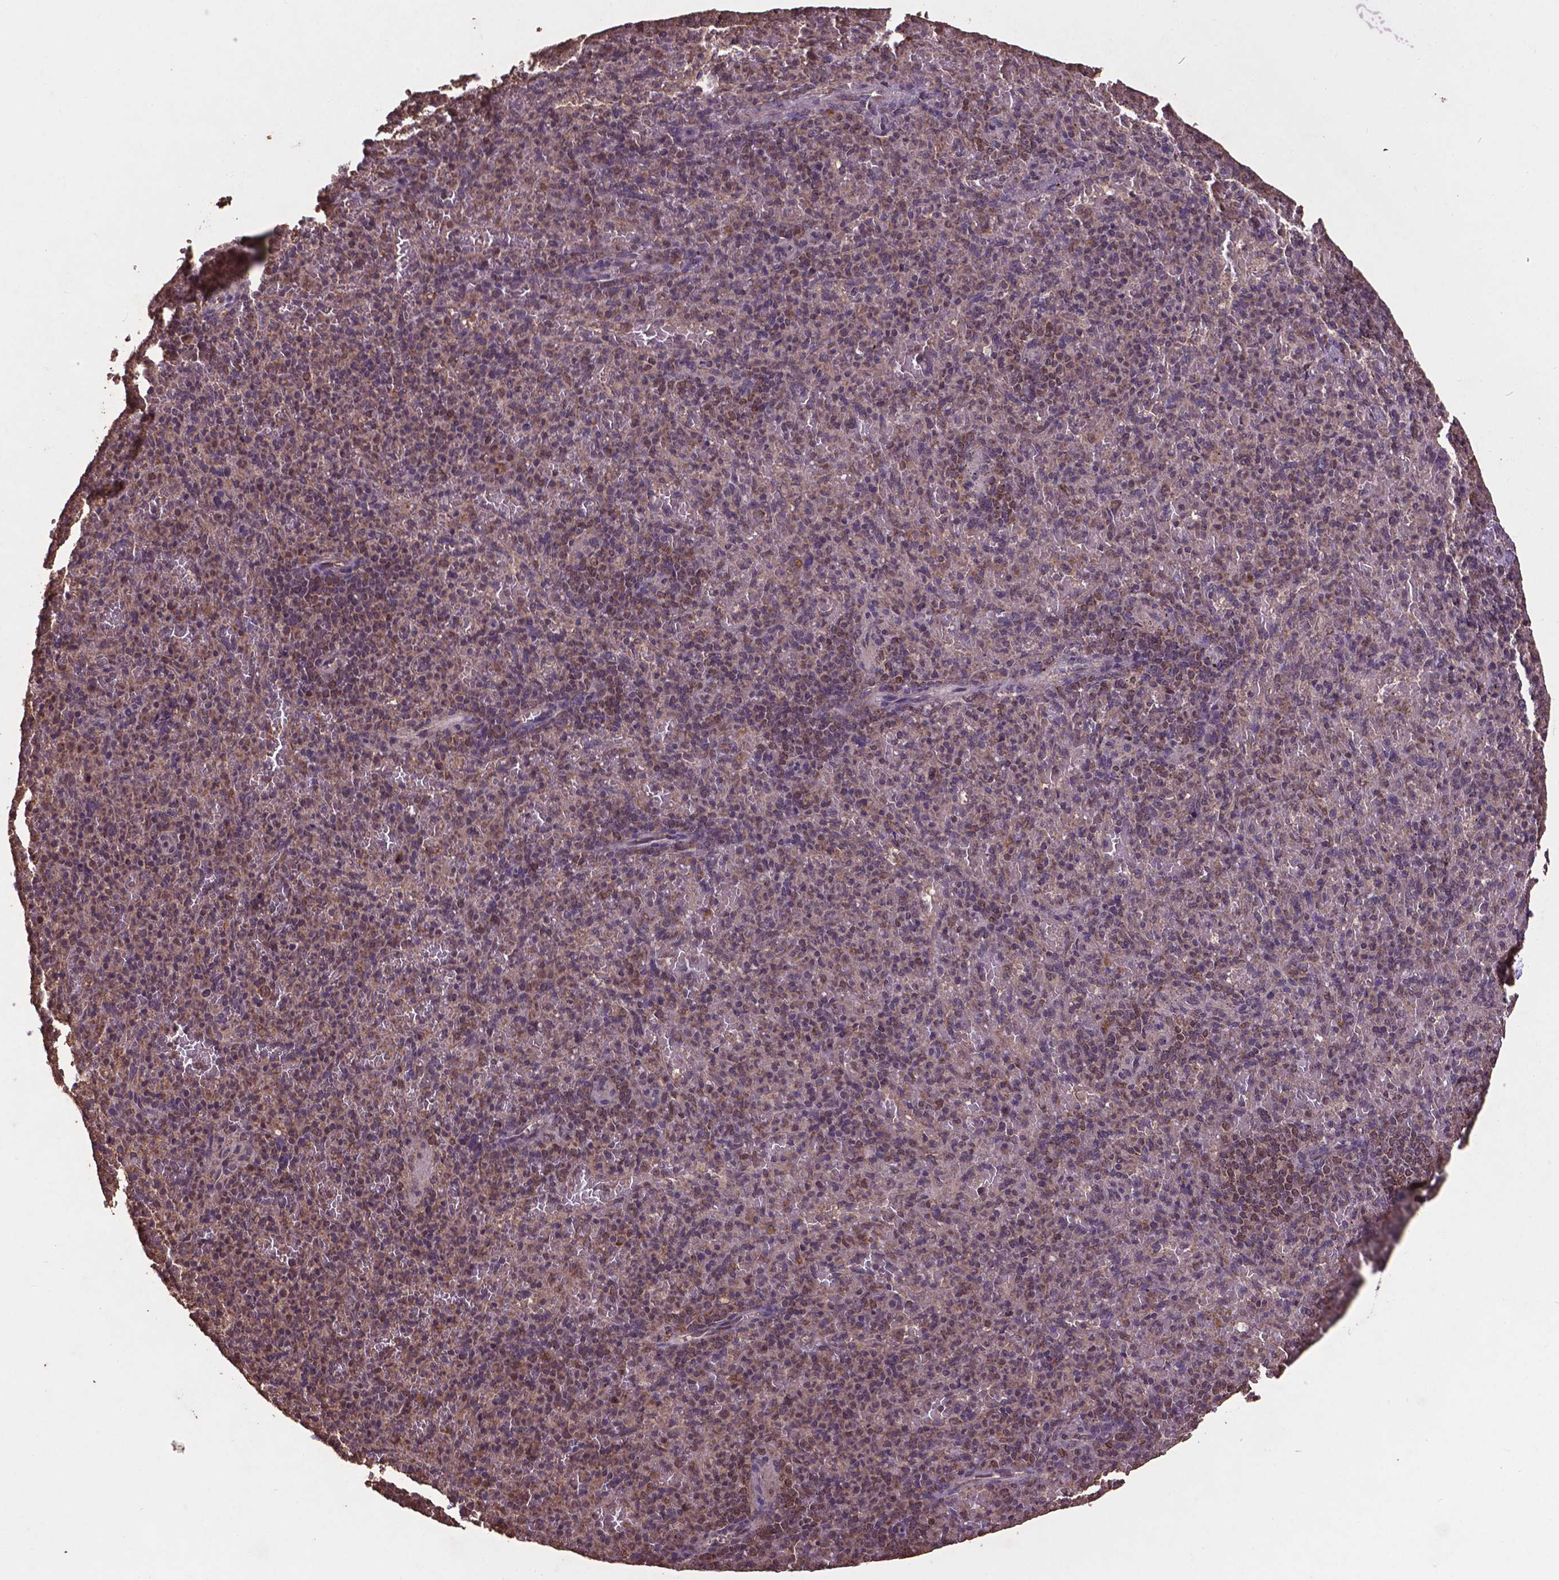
{"staining": {"intensity": "moderate", "quantity": "25%-75%", "location": "cytoplasmic/membranous"}, "tissue": "spleen", "cell_type": "Cells in red pulp", "image_type": "normal", "snomed": [{"axis": "morphology", "description": "Normal tissue, NOS"}, {"axis": "topography", "description": "Spleen"}], "caption": "The immunohistochemical stain shows moderate cytoplasmic/membranous positivity in cells in red pulp of unremarkable spleen.", "gene": "DCAF1", "patient": {"sex": "female", "age": 74}}